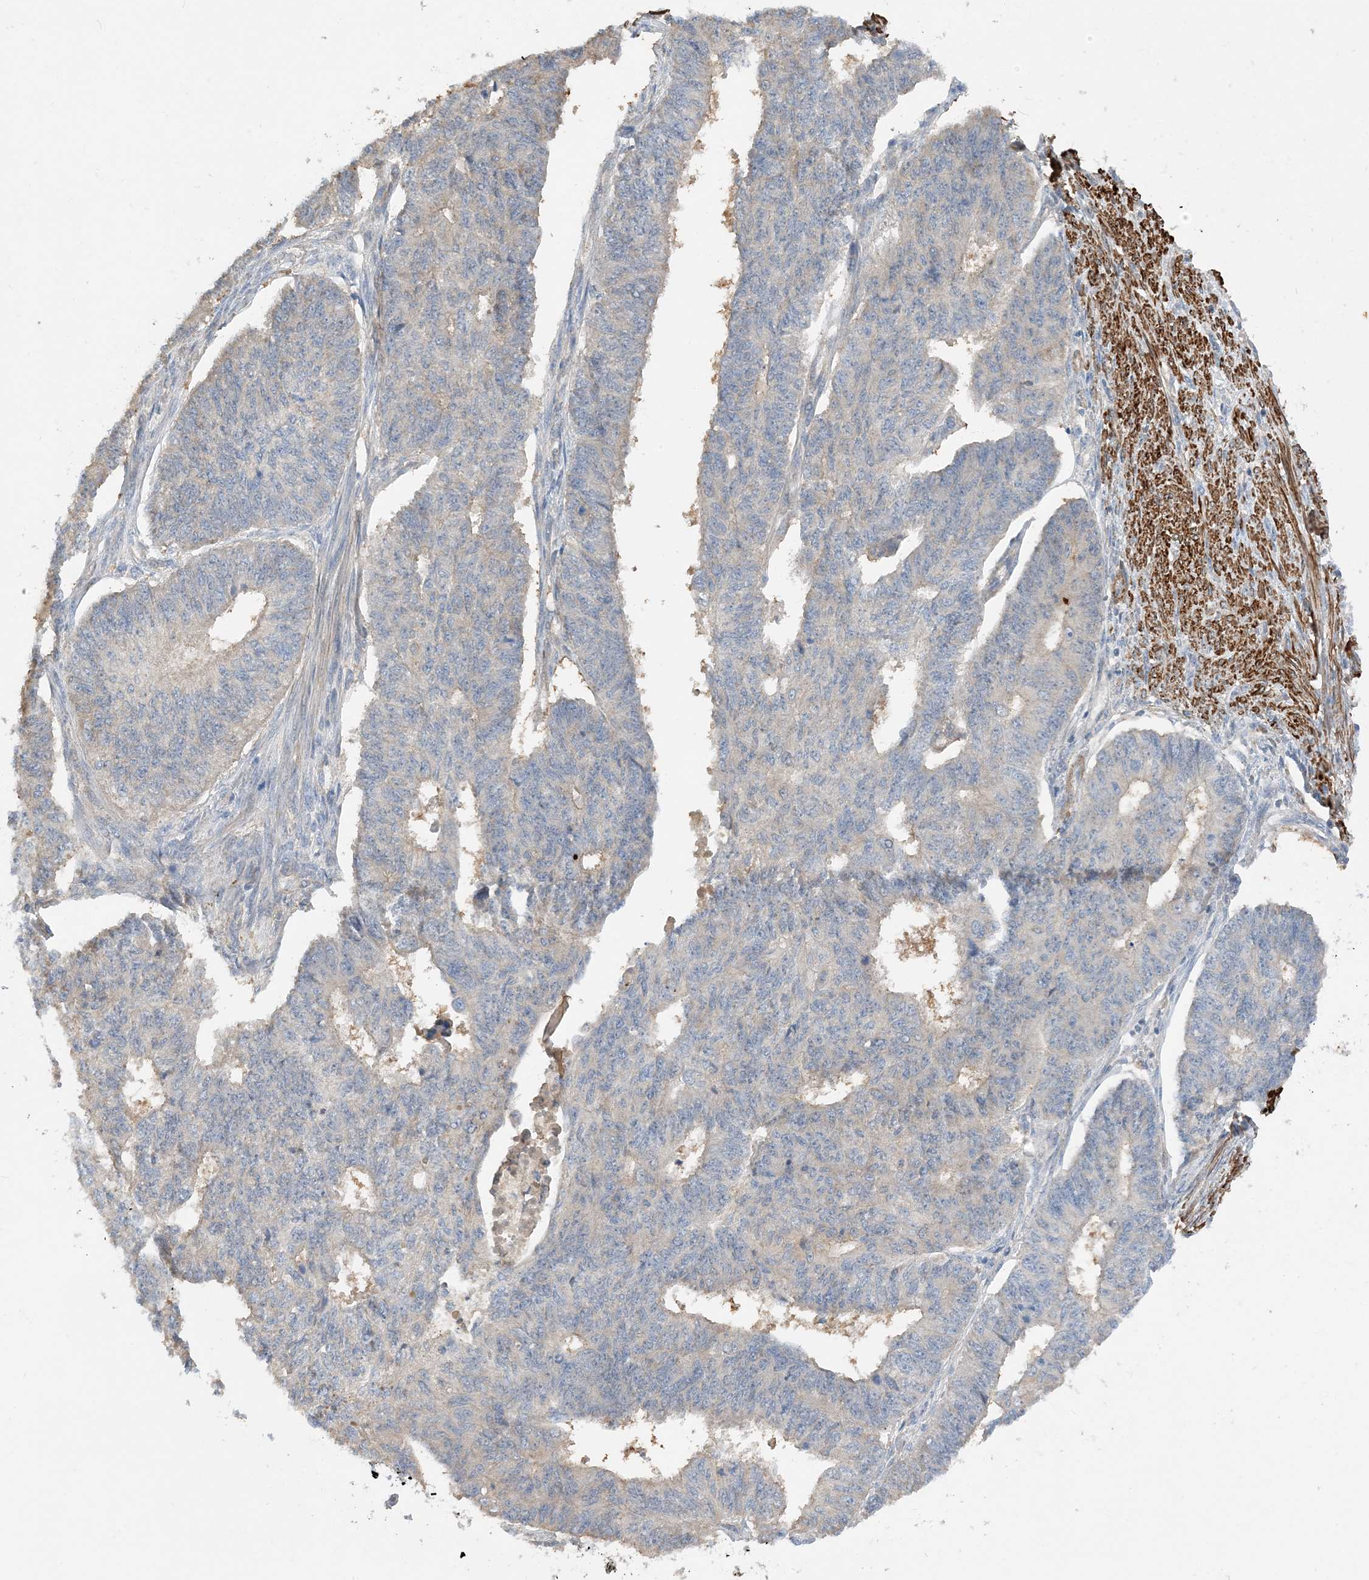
{"staining": {"intensity": "weak", "quantity": "<25%", "location": "cytoplasmic/membranous"}, "tissue": "endometrial cancer", "cell_type": "Tumor cells", "image_type": "cancer", "snomed": [{"axis": "morphology", "description": "Adenocarcinoma, NOS"}, {"axis": "topography", "description": "Endometrium"}], "caption": "Endometrial adenocarcinoma was stained to show a protein in brown. There is no significant positivity in tumor cells. The staining was performed using DAB to visualize the protein expression in brown, while the nuclei were stained in blue with hematoxylin (Magnification: 20x).", "gene": "KIFBP", "patient": {"sex": "female", "age": 32}}